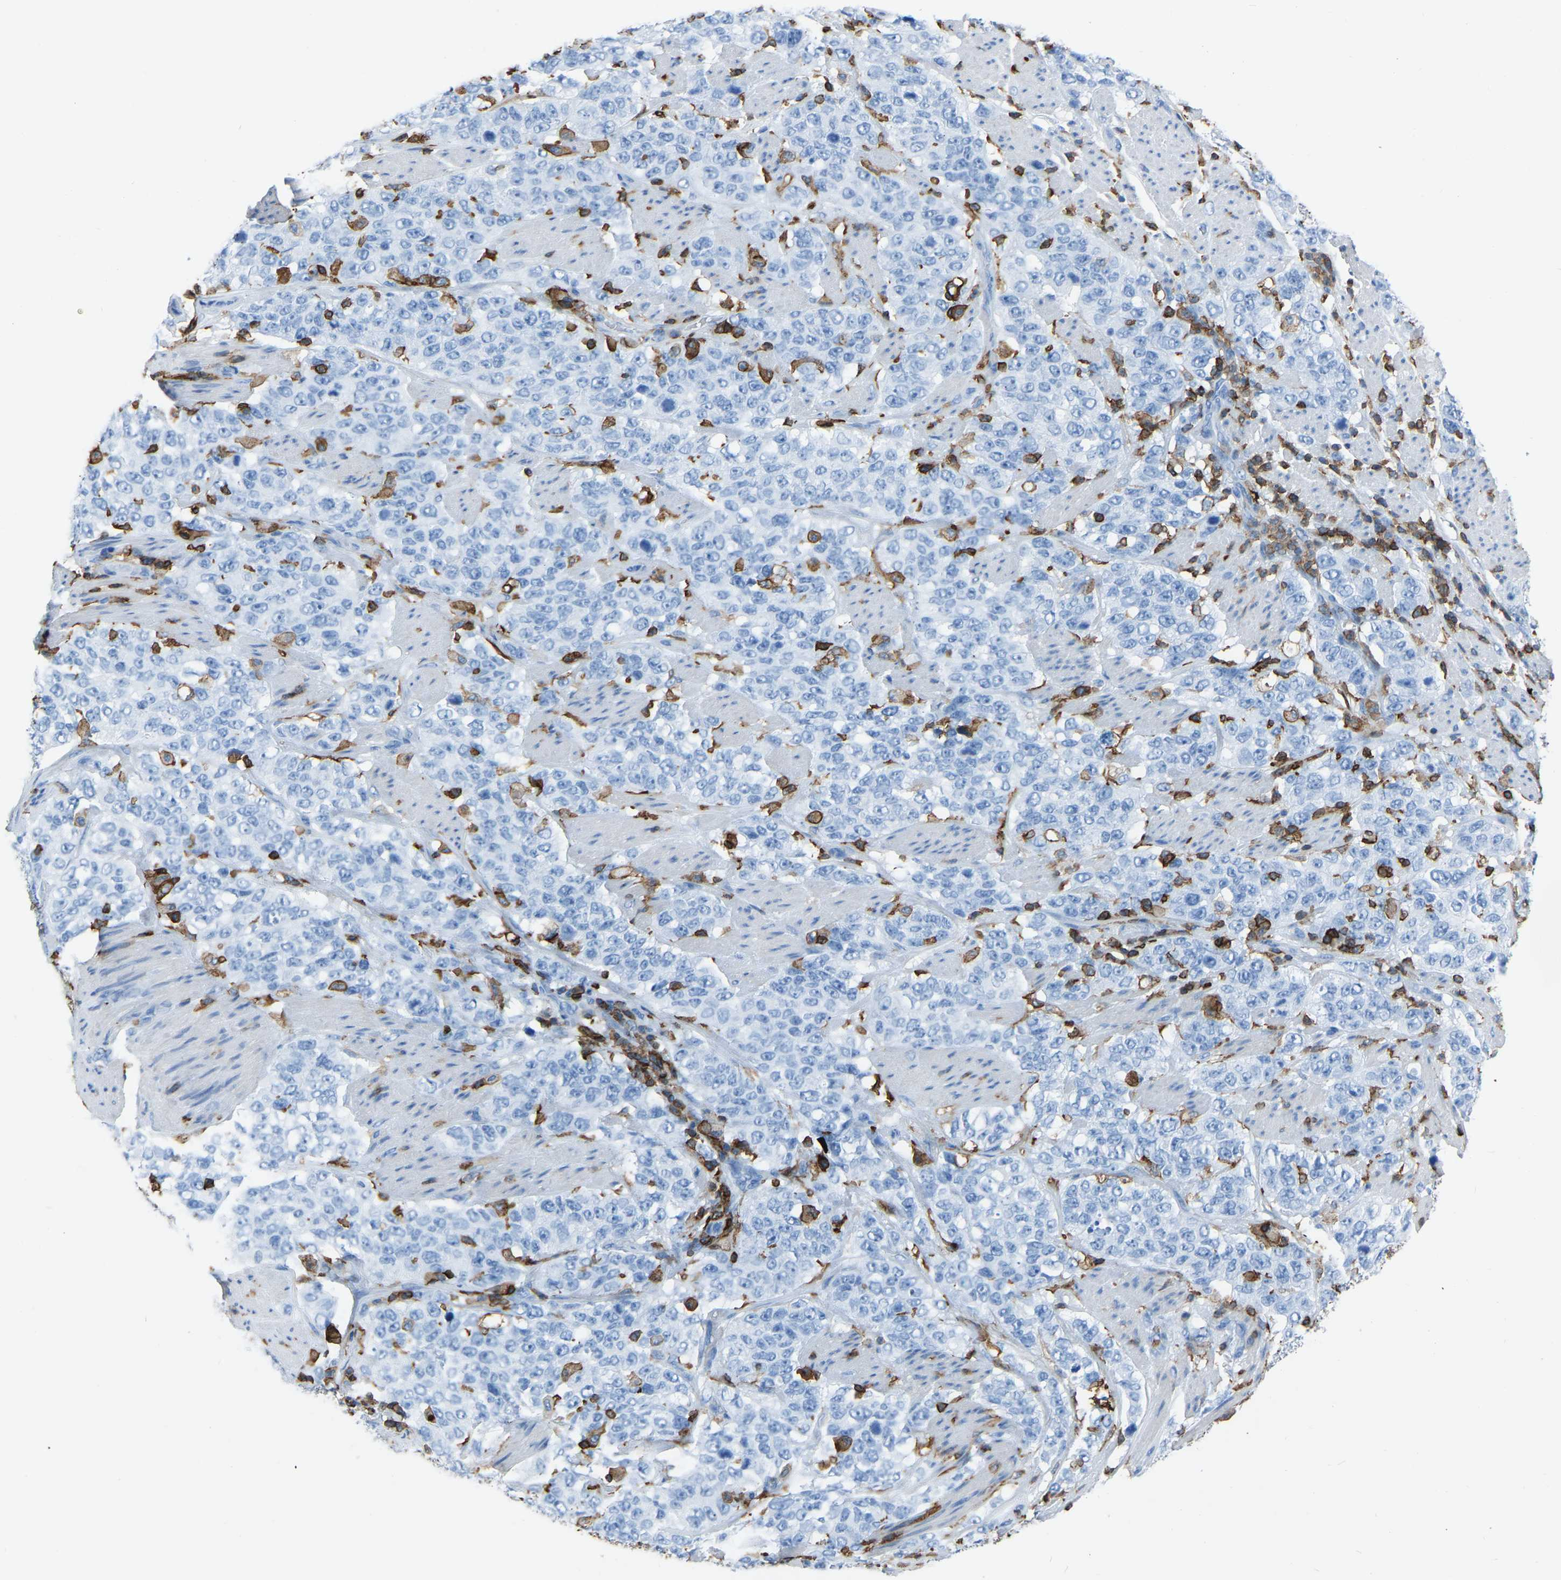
{"staining": {"intensity": "negative", "quantity": "none", "location": "none"}, "tissue": "stomach cancer", "cell_type": "Tumor cells", "image_type": "cancer", "snomed": [{"axis": "morphology", "description": "Adenocarcinoma, NOS"}, {"axis": "topography", "description": "Stomach"}], "caption": "Immunohistochemistry (IHC) photomicrograph of adenocarcinoma (stomach) stained for a protein (brown), which demonstrates no positivity in tumor cells.", "gene": "LSP1", "patient": {"sex": "male", "age": 48}}